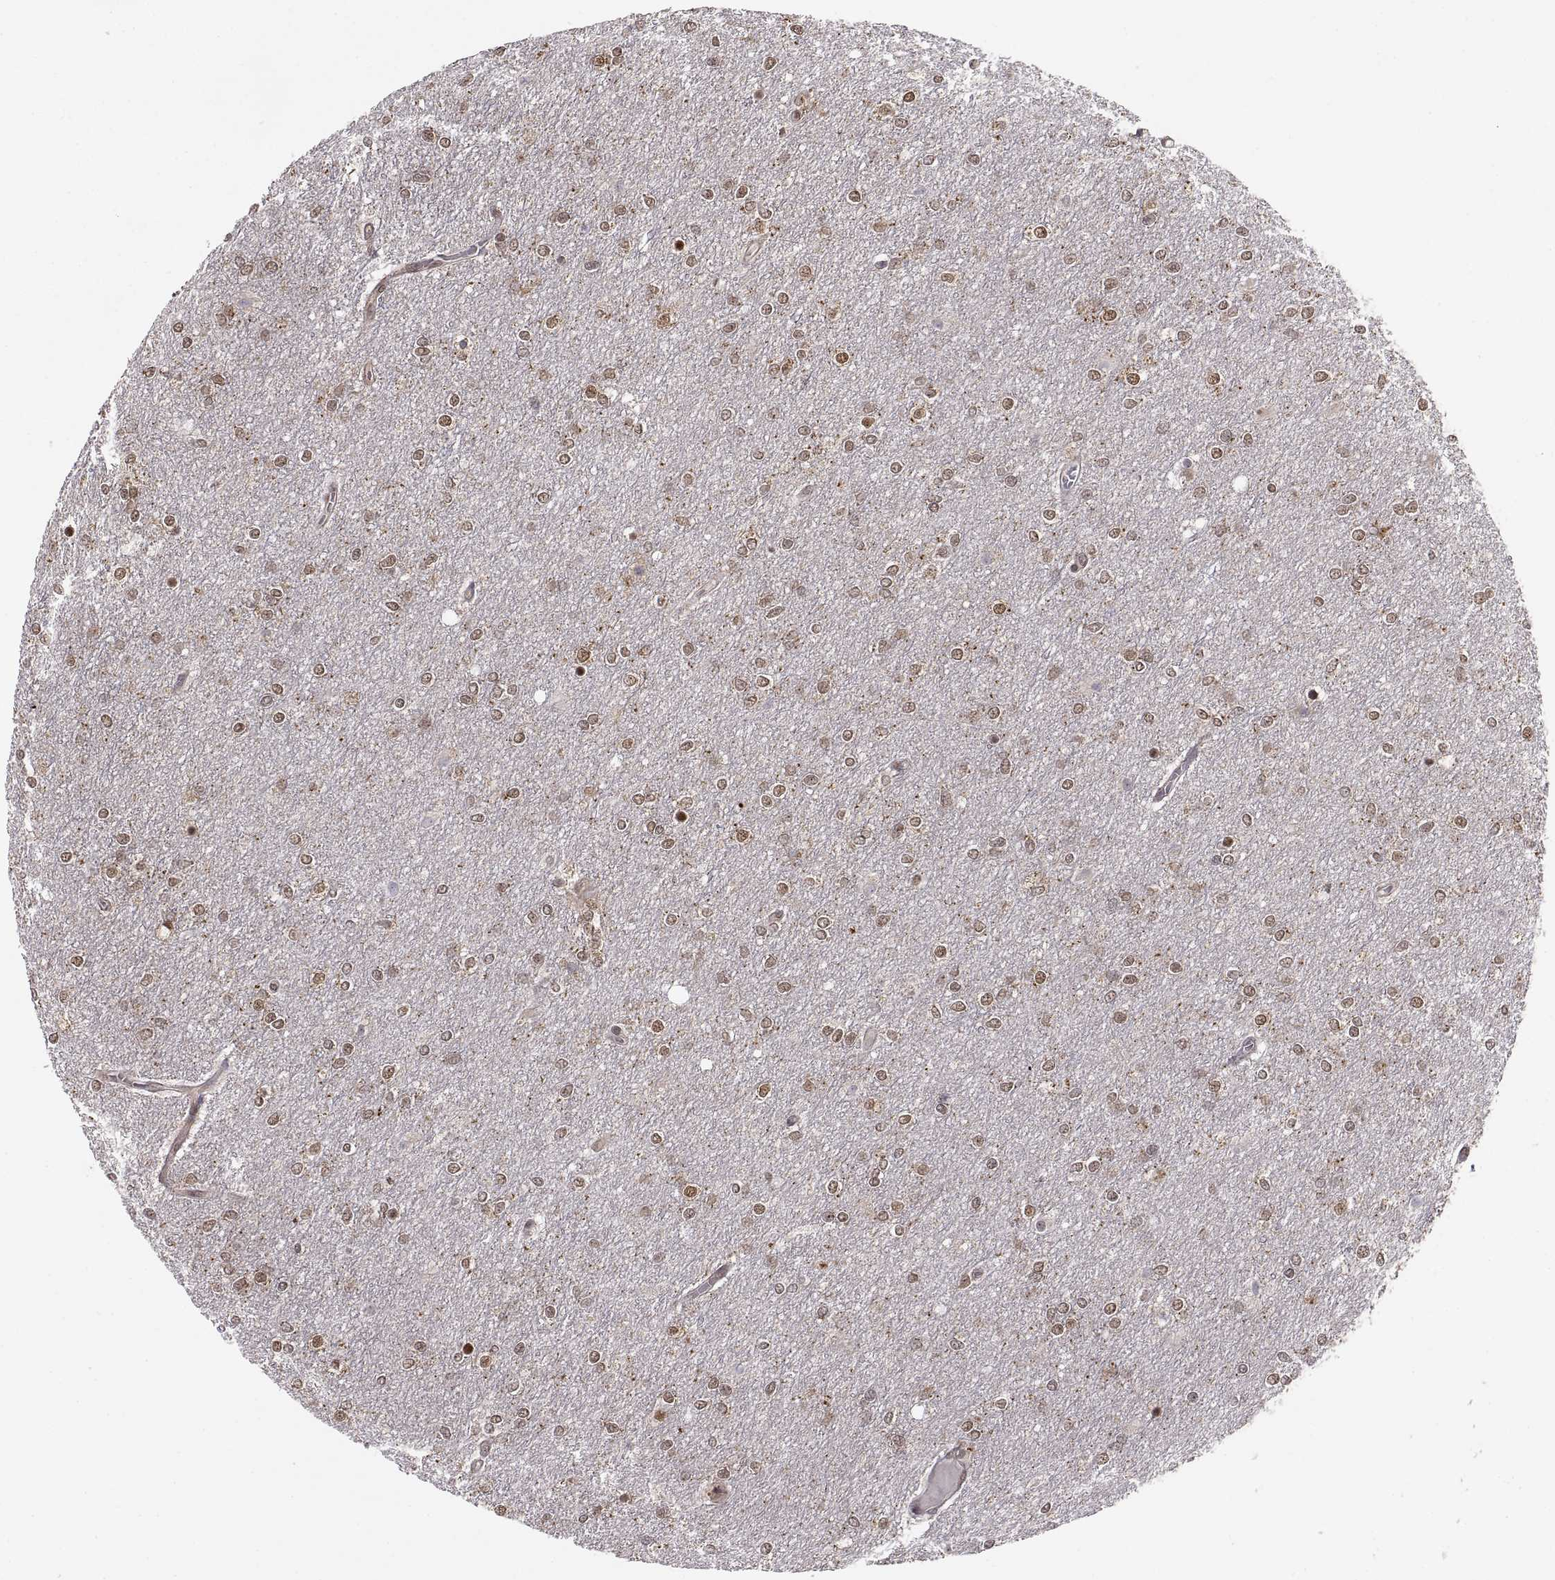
{"staining": {"intensity": "moderate", "quantity": ">75%", "location": "nuclear"}, "tissue": "glioma", "cell_type": "Tumor cells", "image_type": "cancer", "snomed": [{"axis": "morphology", "description": "Glioma, malignant, High grade"}, {"axis": "topography", "description": "Brain"}], "caption": "The image shows staining of glioma, revealing moderate nuclear protein positivity (brown color) within tumor cells.", "gene": "PSMC2", "patient": {"sex": "female", "age": 61}}